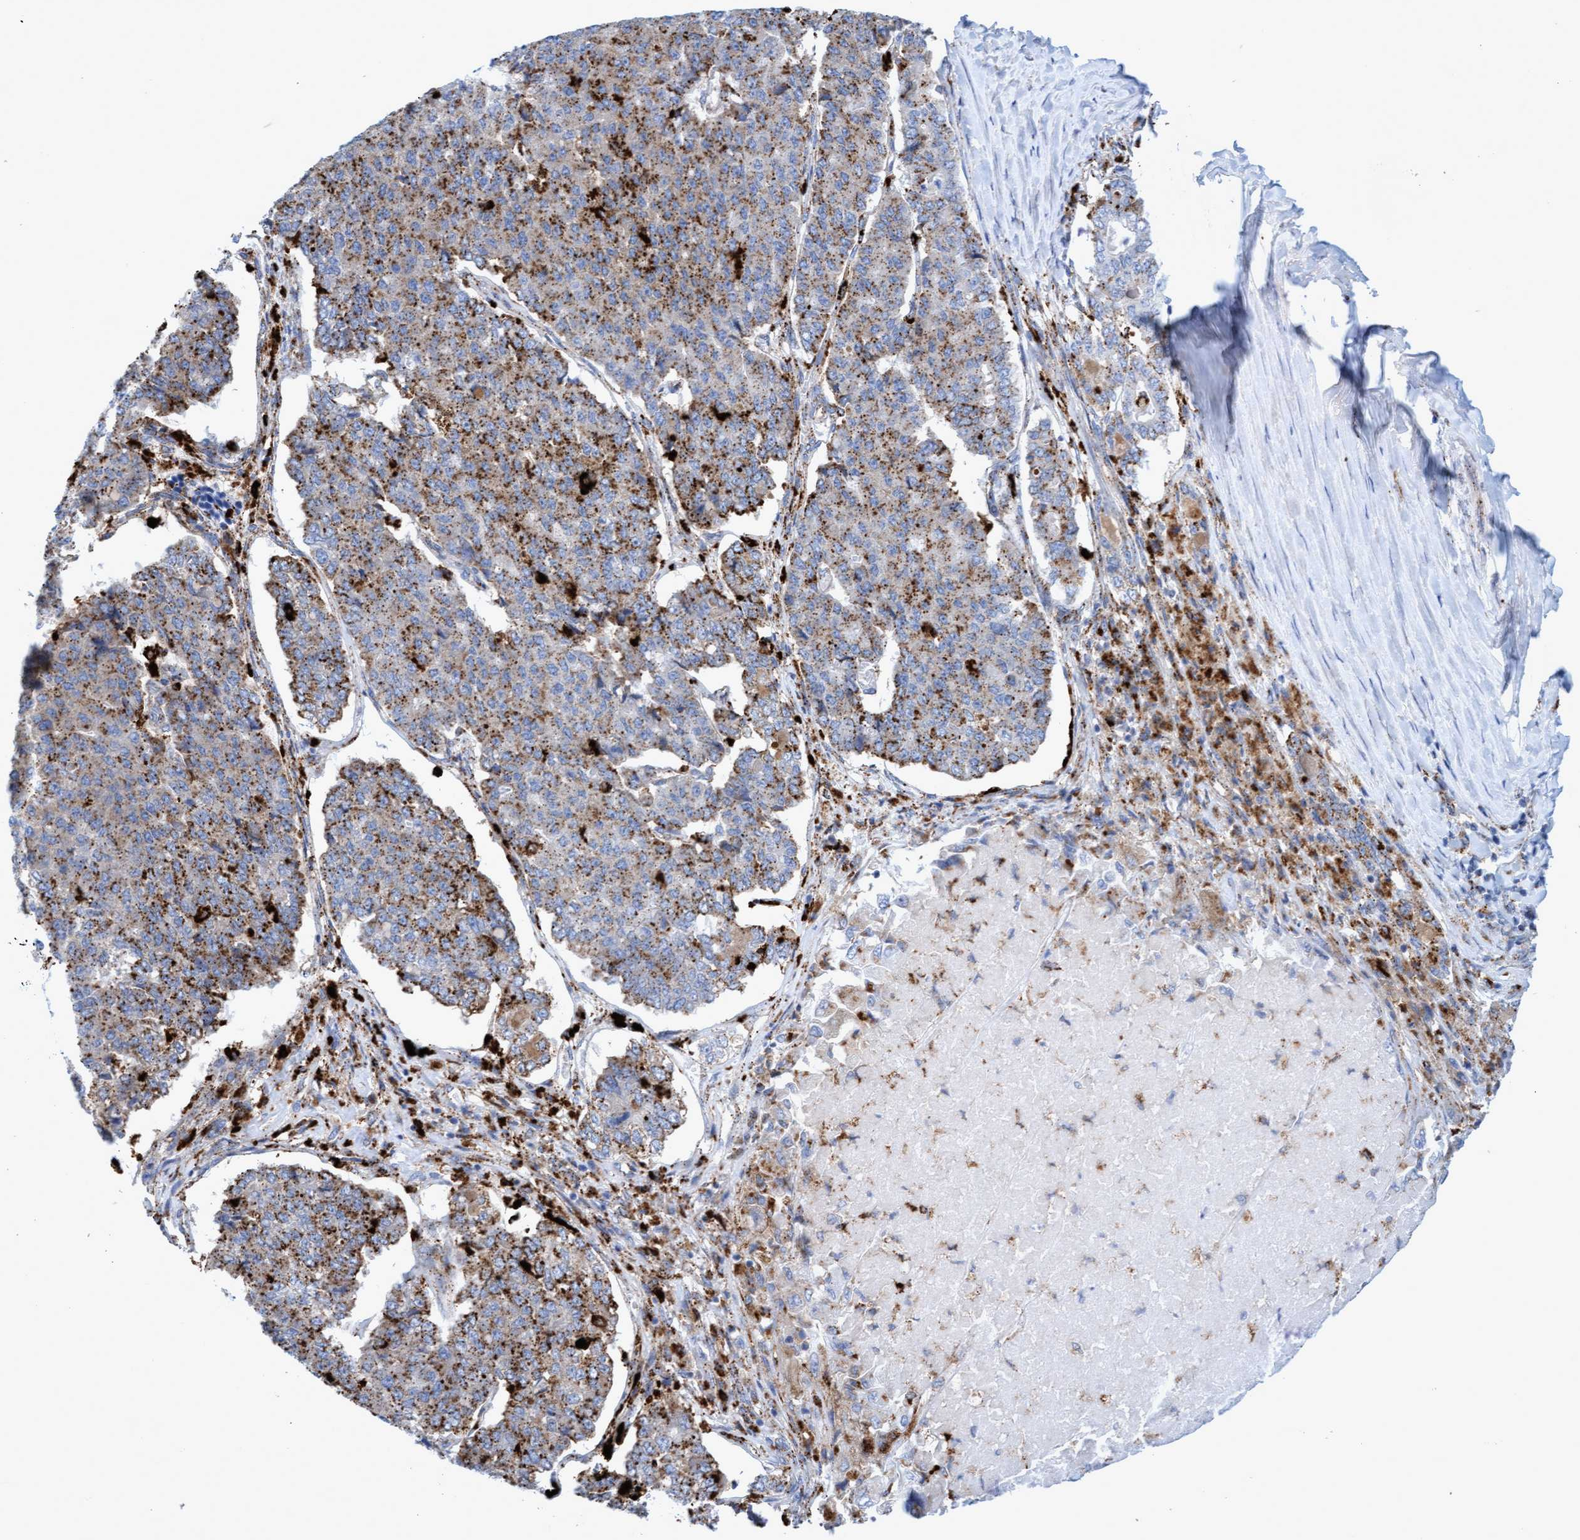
{"staining": {"intensity": "moderate", "quantity": ">75%", "location": "cytoplasmic/membranous"}, "tissue": "pancreatic cancer", "cell_type": "Tumor cells", "image_type": "cancer", "snomed": [{"axis": "morphology", "description": "Adenocarcinoma, NOS"}, {"axis": "topography", "description": "Pancreas"}], "caption": "A micrograph of adenocarcinoma (pancreatic) stained for a protein reveals moderate cytoplasmic/membranous brown staining in tumor cells.", "gene": "SGSH", "patient": {"sex": "male", "age": 50}}